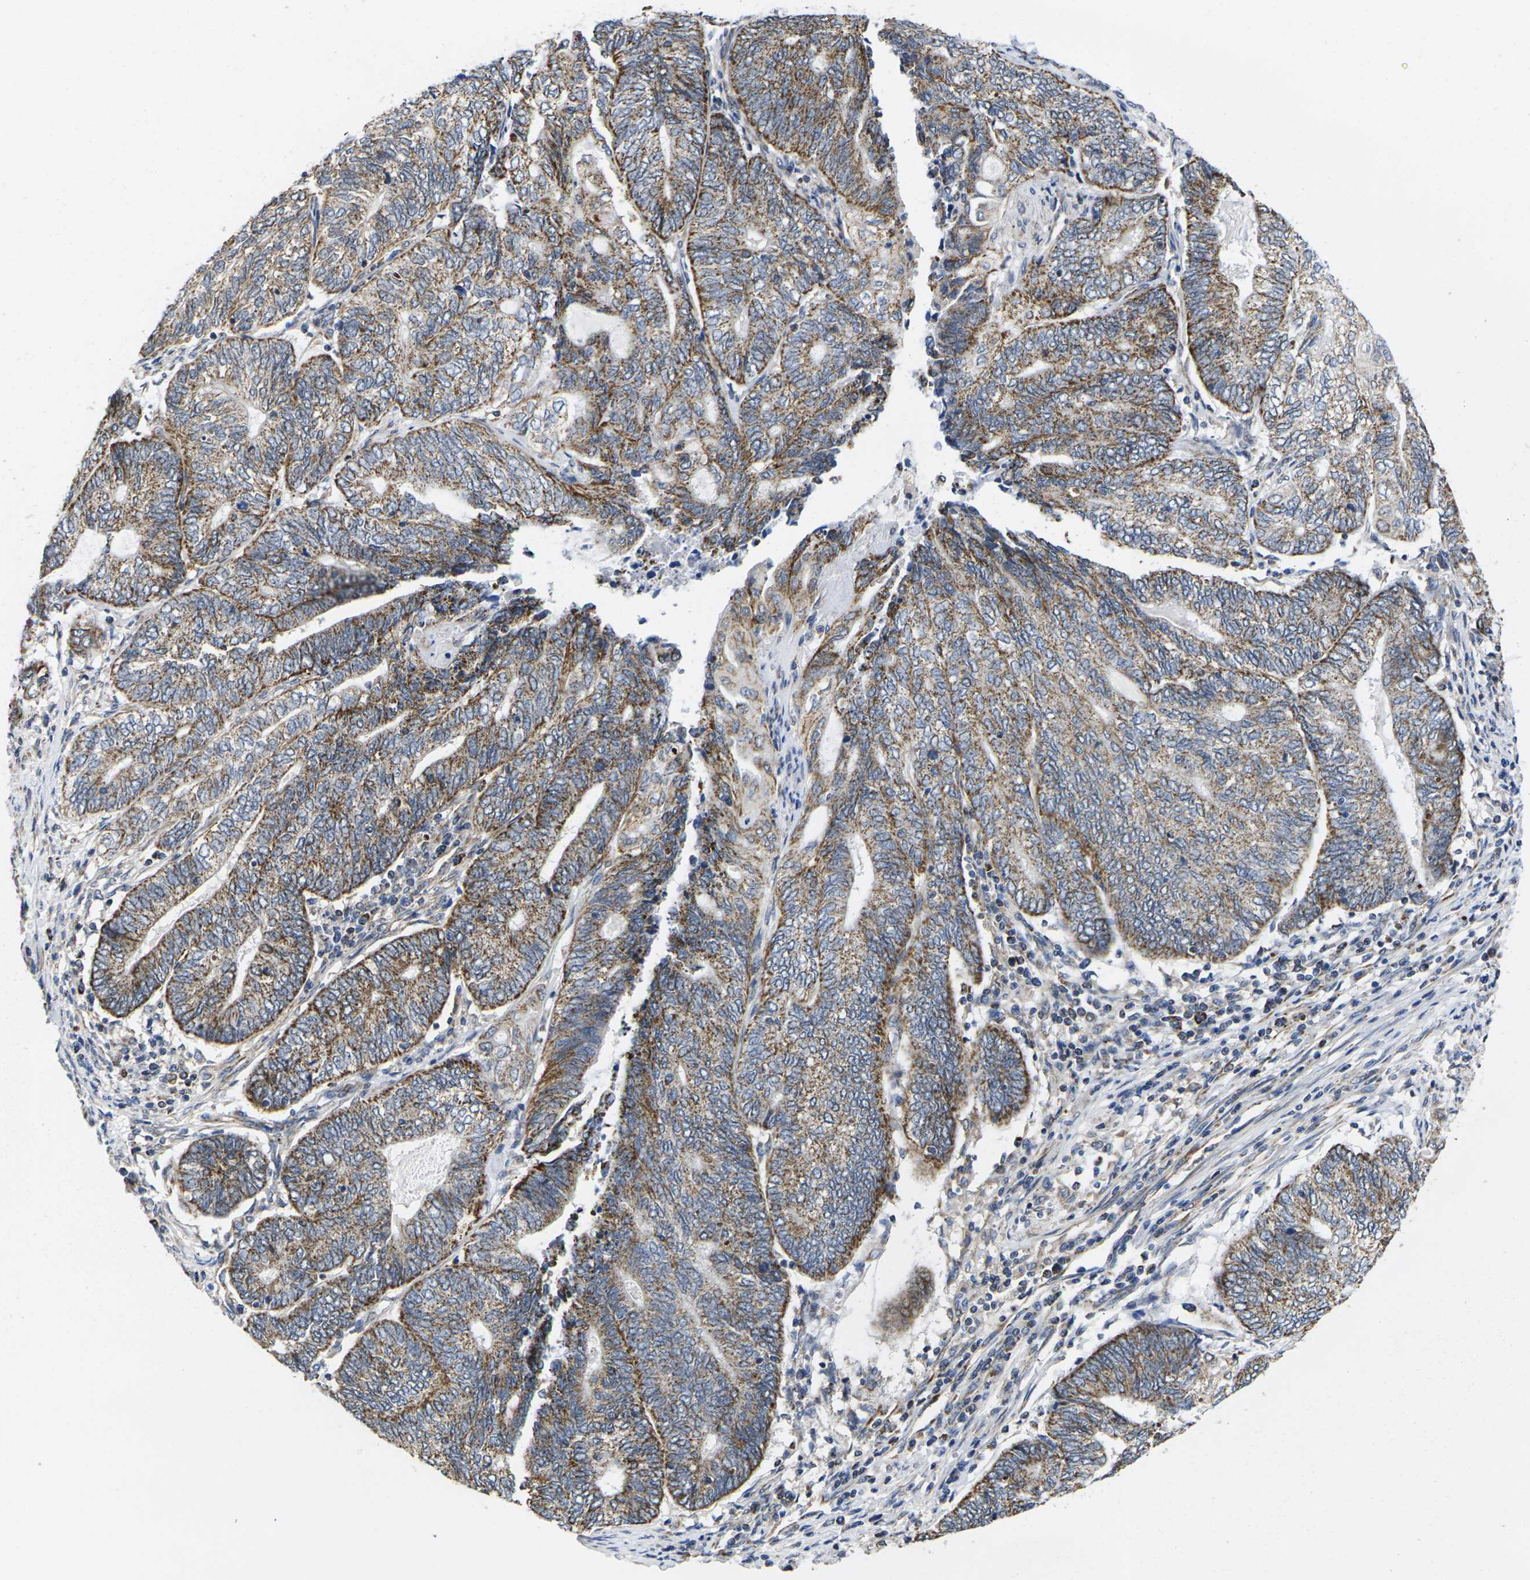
{"staining": {"intensity": "strong", "quantity": ">75%", "location": "cytoplasmic/membranous"}, "tissue": "endometrial cancer", "cell_type": "Tumor cells", "image_type": "cancer", "snomed": [{"axis": "morphology", "description": "Adenocarcinoma, NOS"}, {"axis": "topography", "description": "Uterus"}, {"axis": "topography", "description": "Endometrium"}], "caption": "This image shows adenocarcinoma (endometrial) stained with IHC to label a protein in brown. The cytoplasmic/membranous of tumor cells show strong positivity for the protein. Nuclei are counter-stained blue.", "gene": "P2RY11", "patient": {"sex": "female", "age": 70}}